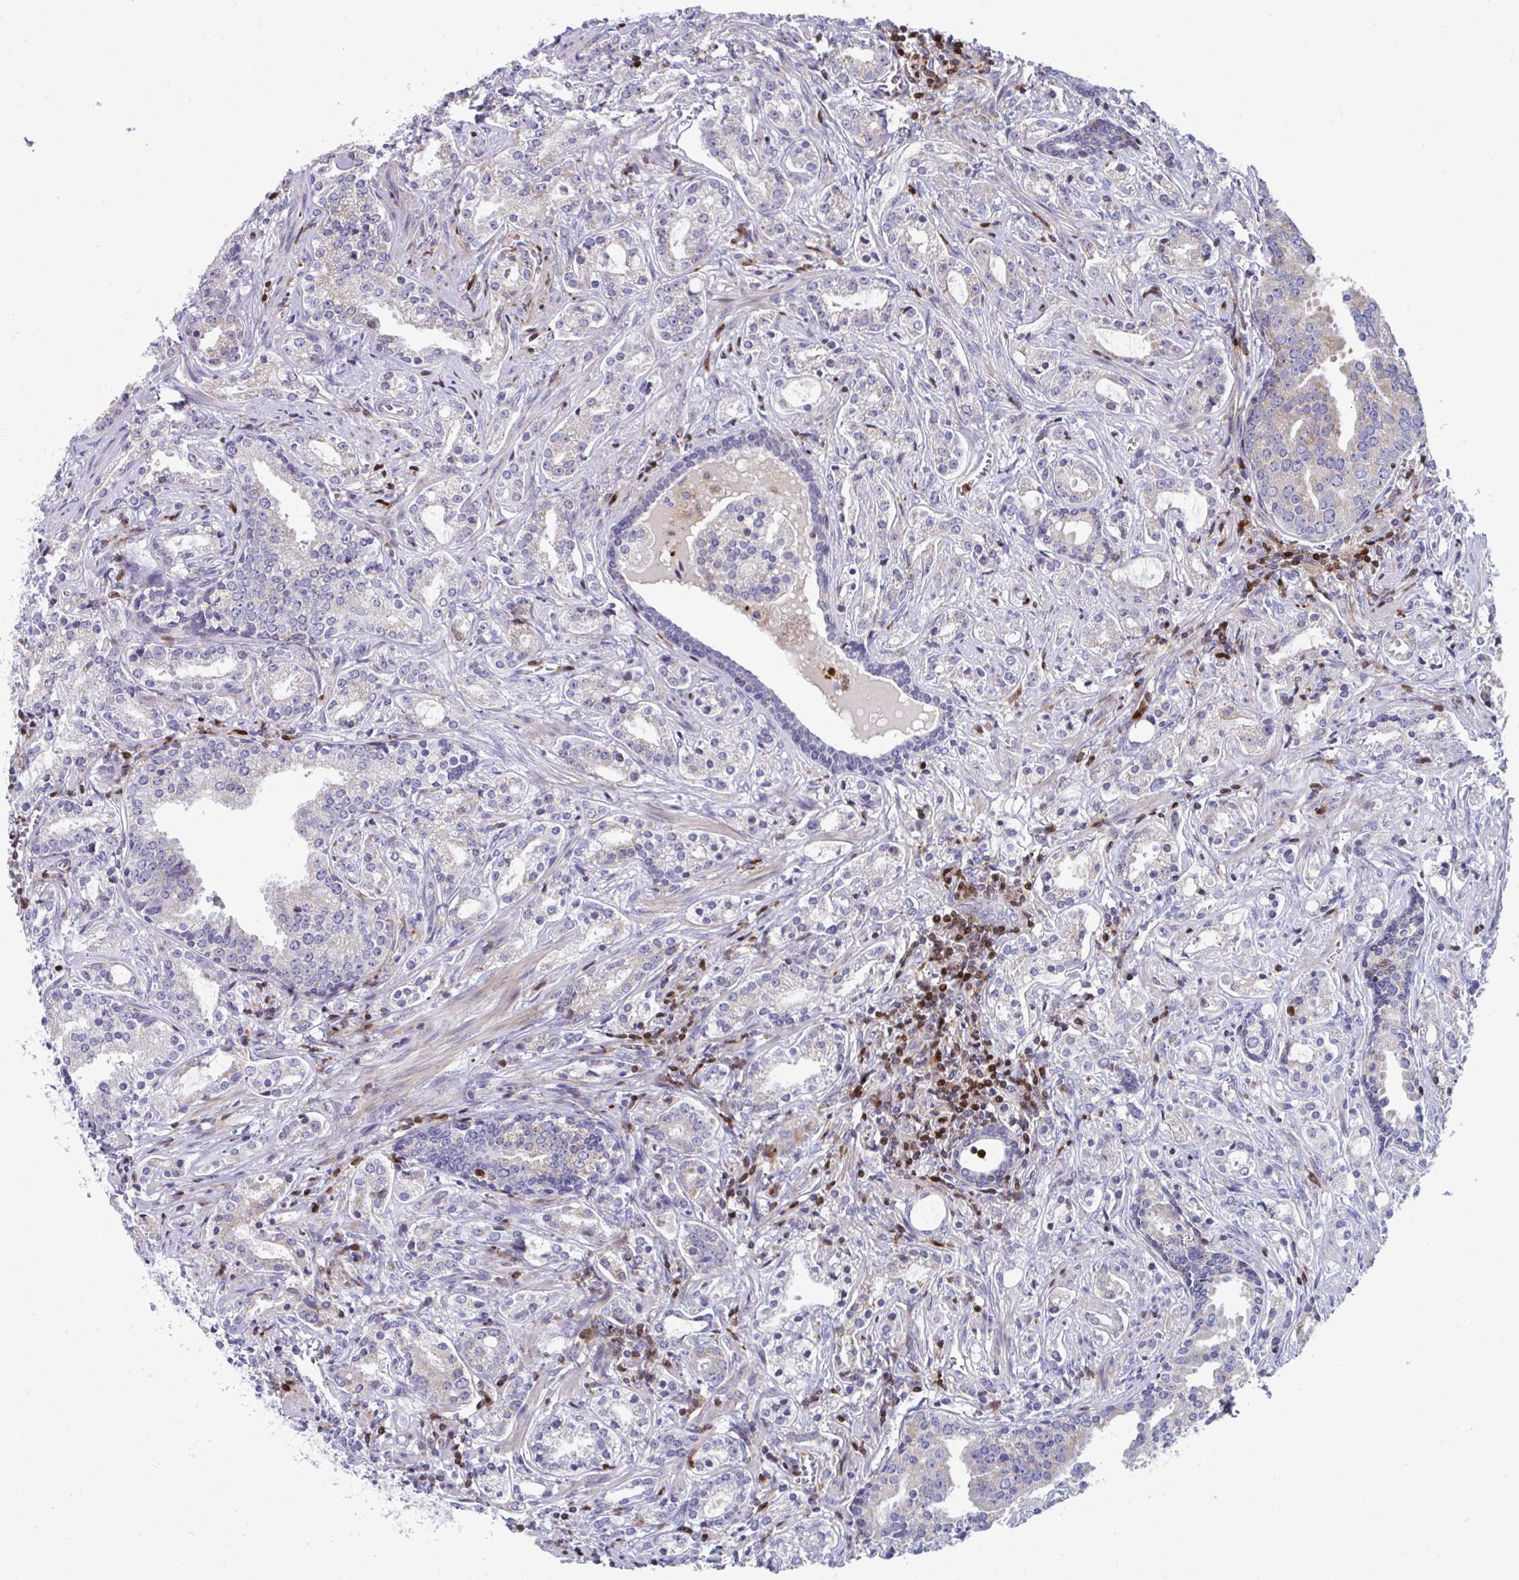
{"staining": {"intensity": "negative", "quantity": "none", "location": "none"}, "tissue": "prostate cancer", "cell_type": "Tumor cells", "image_type": "cancer", "snomed": [{"axis": "morphology", "description": "Adenocarcinoma, Medium grade"}, {"axis": "topography", "description": "Prostate"}], "caption": "High power microscopy photomicrograph of an IHC micrograph of prostate adenocarcinoma (medium-grade), revealing no significant positivity in tumor cells.", "gene": "AOC2", "patient": {"sex": "male", "age": 57}}